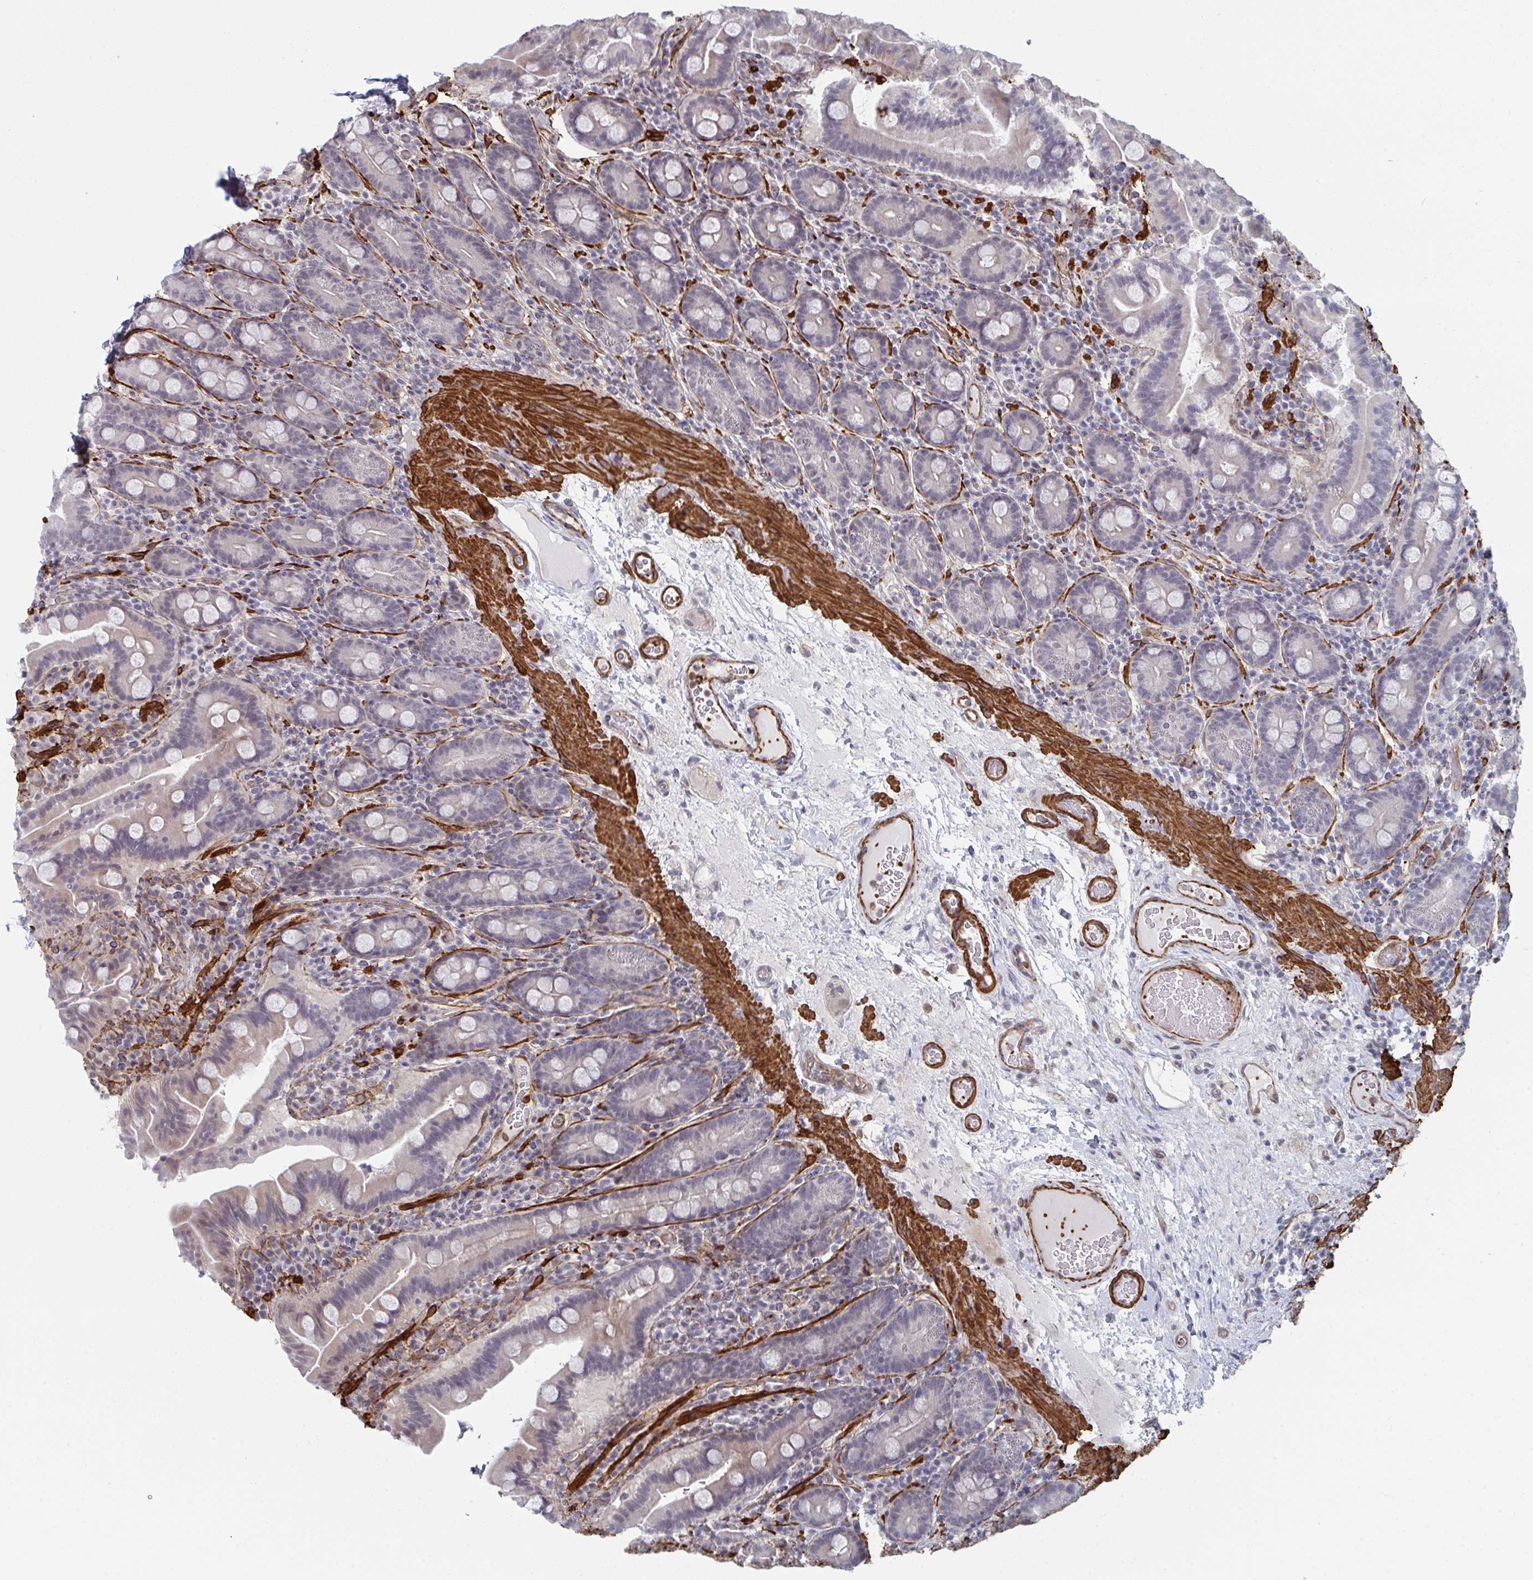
{"staining": {"intensity": "negative", "quantity": "none", "location": "none"}, "tissue": "small intestine", "cell_type": "Glandular cells", "image_type": "normal", "snomed": [{"axis": "morphology", "description": "Normal tissue, NOS"}, {"axis": "topography", "description": "Small intestine"}], "caption": "There is no significant positivity in glandular cells of small intestine. The staining is performed using DAB (3,3'-diaminobenzidine) brown chromogen with nuclei counter-stained in using hematoxylin.", "gene": "NEURL4", "patient": {"sex": "male", "age": 26}}